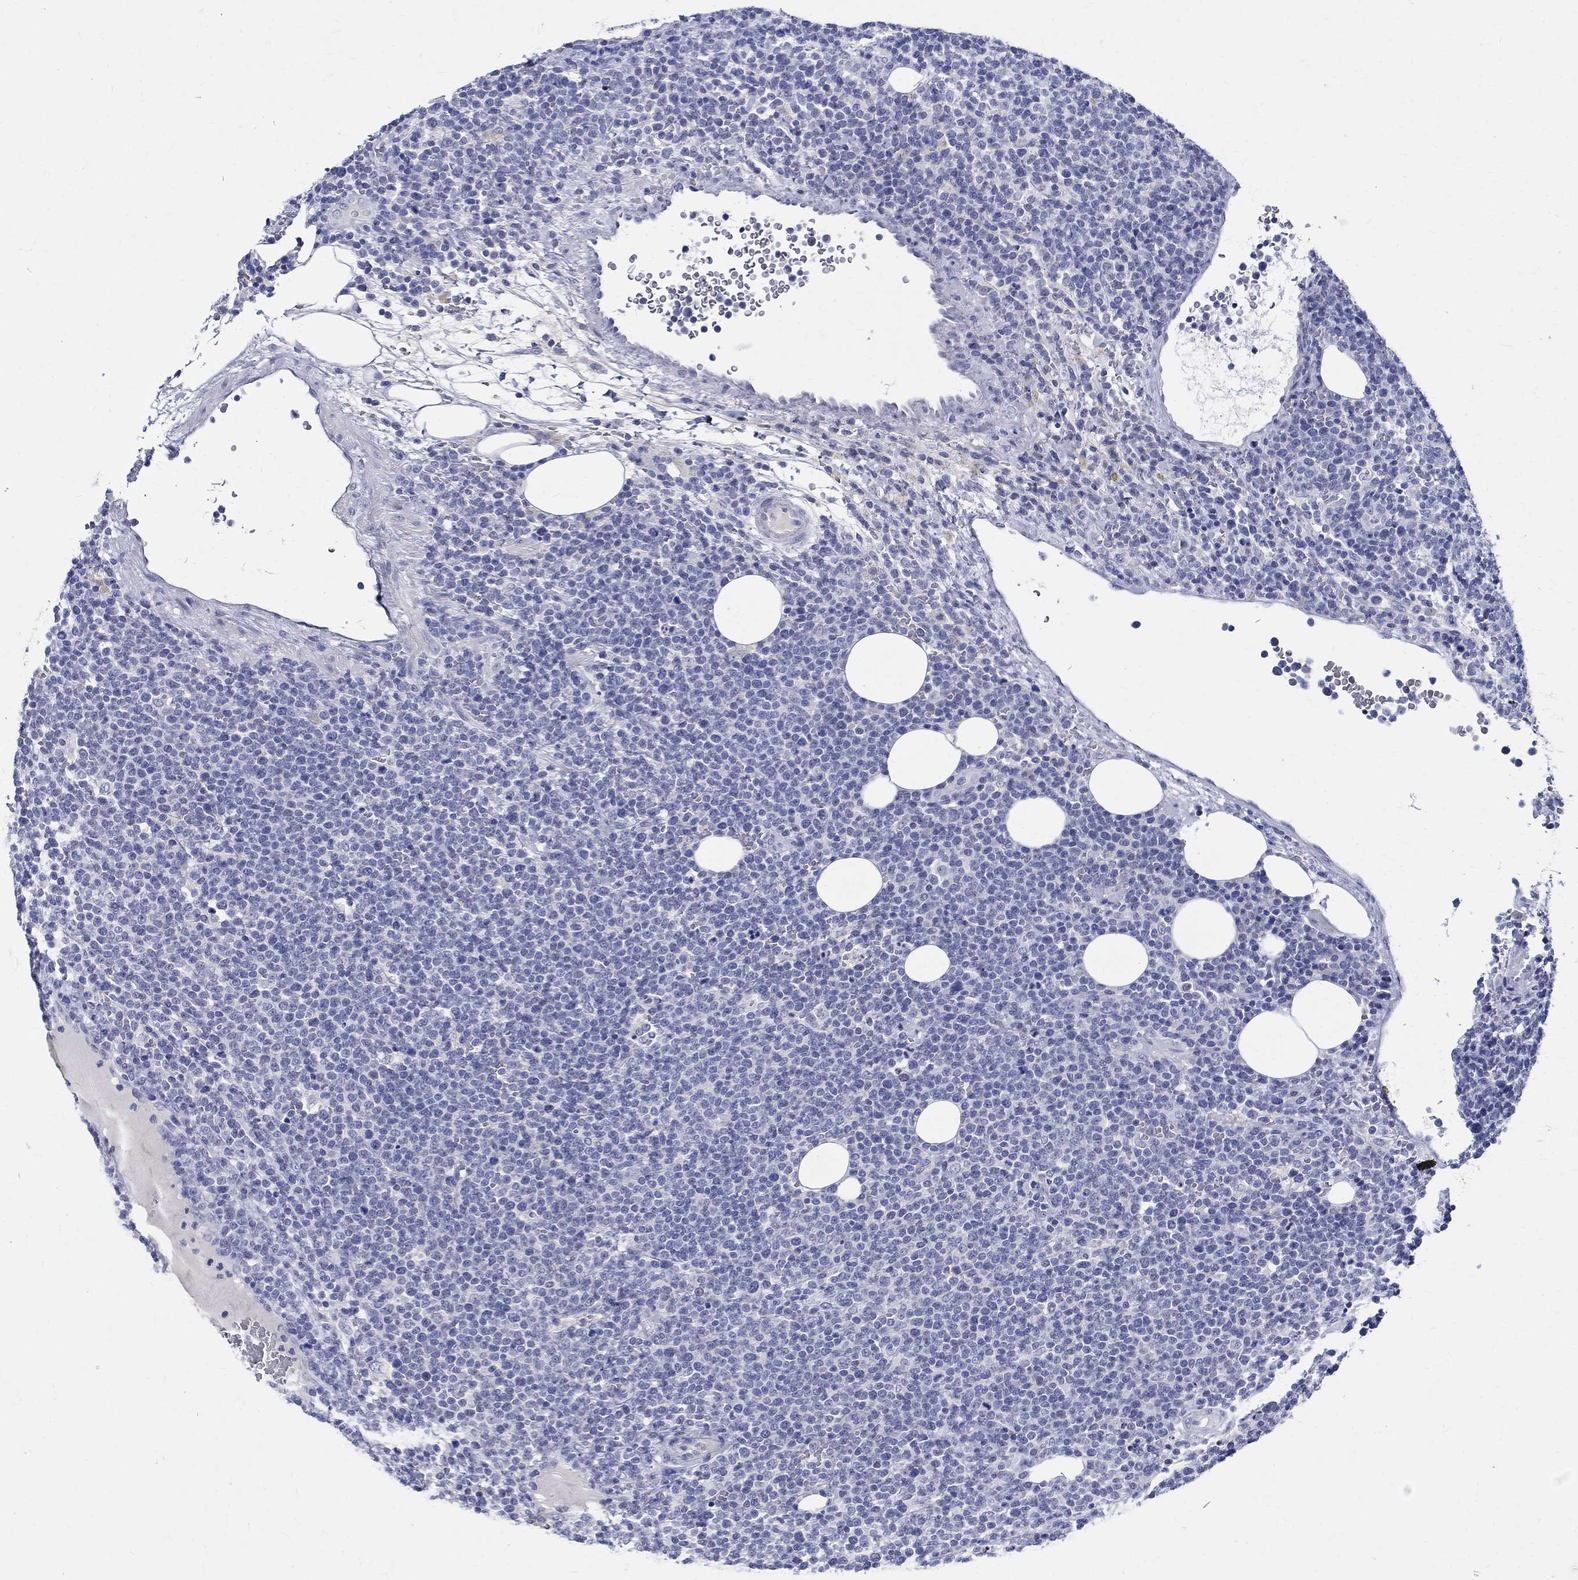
{"staining": {"intensity": "negative", "quantity": "none", "location": "none"}, "tissue": "lymphoma", "cell_type": "Tumor cells", "image_type": "cancer", "snomed": [{"axis": "morphology", "description": "Malignant lymphoma, non-Hodgkin's type, High grade"}, {"axis": "topography", "description": "Lymph node"}], "caption": "There is no significant staining in tumor cells of high-grade malignant lymphoma, non-Hodgkin's type.", "gene": "CETN1", "patient": {"sex": "male", "age": 61}}